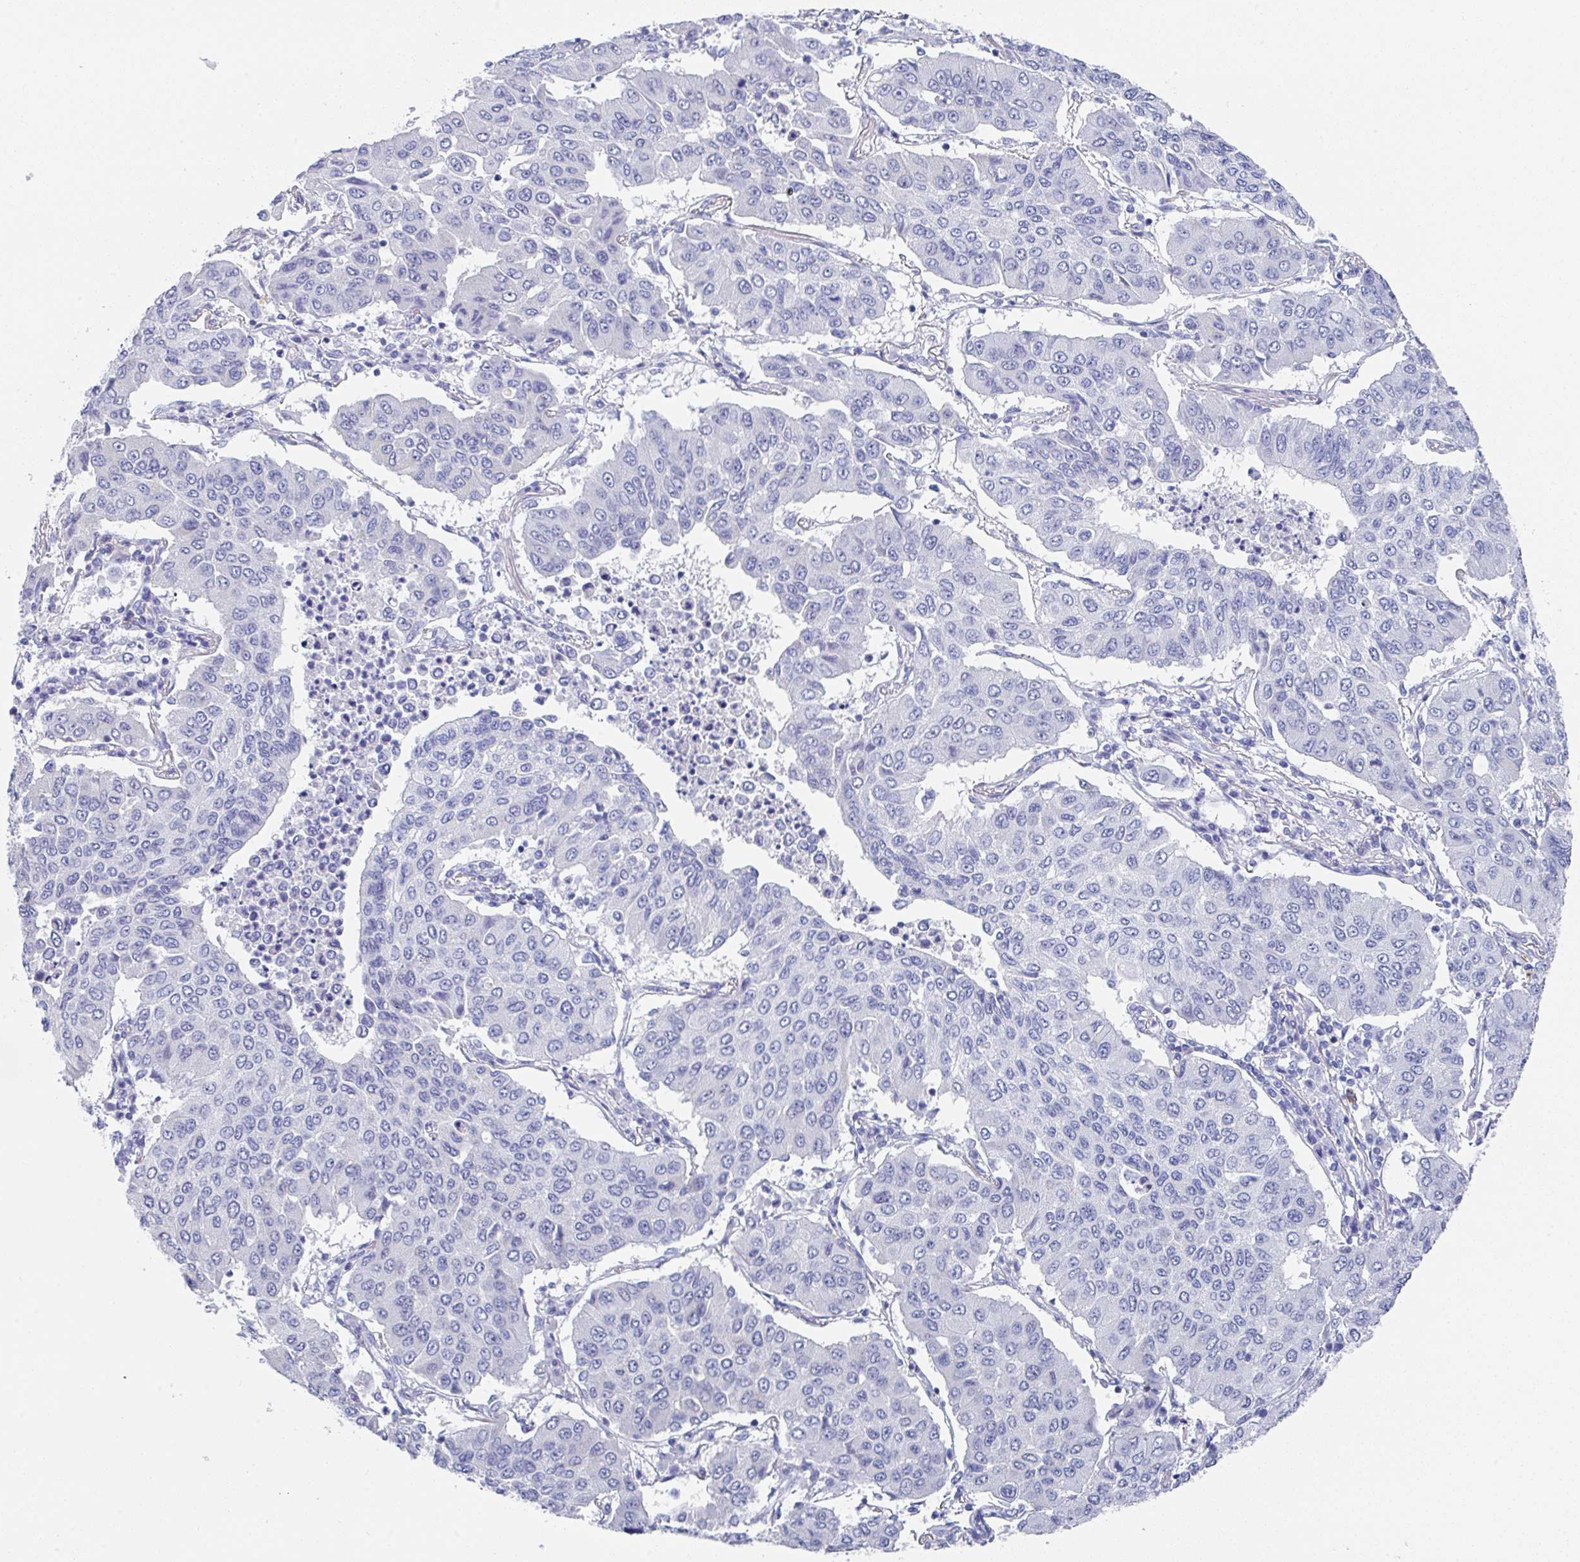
{"staining": {"intensity": "negative", "quantity": "none", "location": "none"}, "tissue": "lung cancer", "cell_type": "Tumor cells", "image_type": "cancer", "snomed": [{"axis": "morphology", "description": "Squamous cell carcinoma, NOS"}, {"axis": "topography", "description": "Lung"}], "caption": "Lung cancer stained for a protein using immunohistochemistry exhibits no positivity tumor cells.", "gene": "TNFRSF8", "patient": {"sex": "male", "age": 74}}